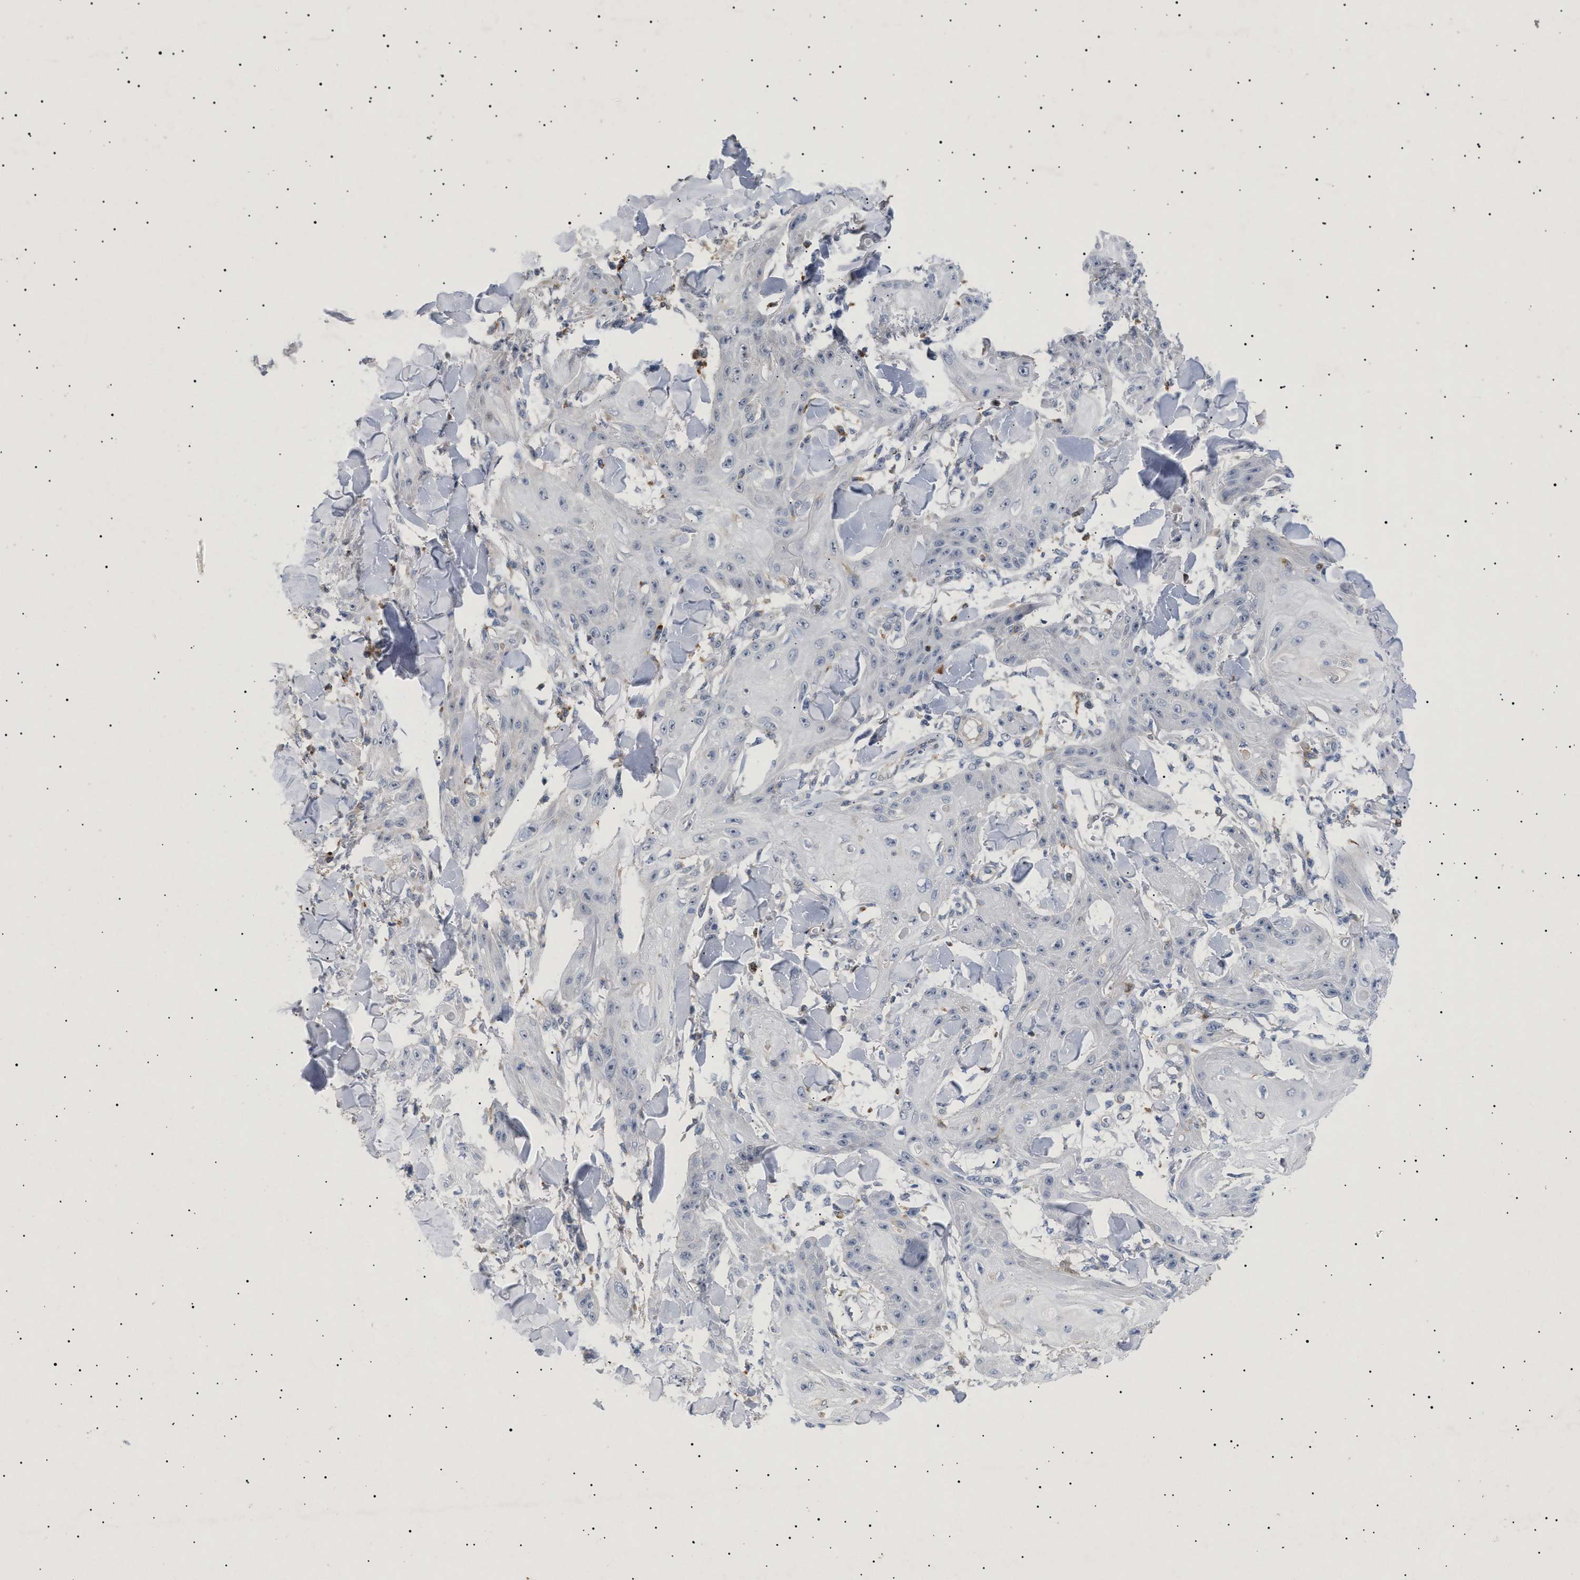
{"staining": {"intensity": "negative", "quantity": "none", "location": "none"}, "tissue": "skin cancer", "cell_type": "Tumor cells", "image_type": "cancer", "snomed": [{"axis": "morphology", "description": "Squamous cell carcinoma, NOS"}, {"axis": "topography", "description": "Skin"}], "caption": "This is a micrograph of IHC staining of skin cancer (squamous cell carcinoma), which shows no expression in tumor cells. Brightfield microscopy of immunohistochemistry (IHC) stained with DAB (3,3'-diaminobenzidine) (brown) and hematoxylin (blue), captured at high magnification.", "gene": "SIRT5", "patient": {"sex": "male", "age": 74}}